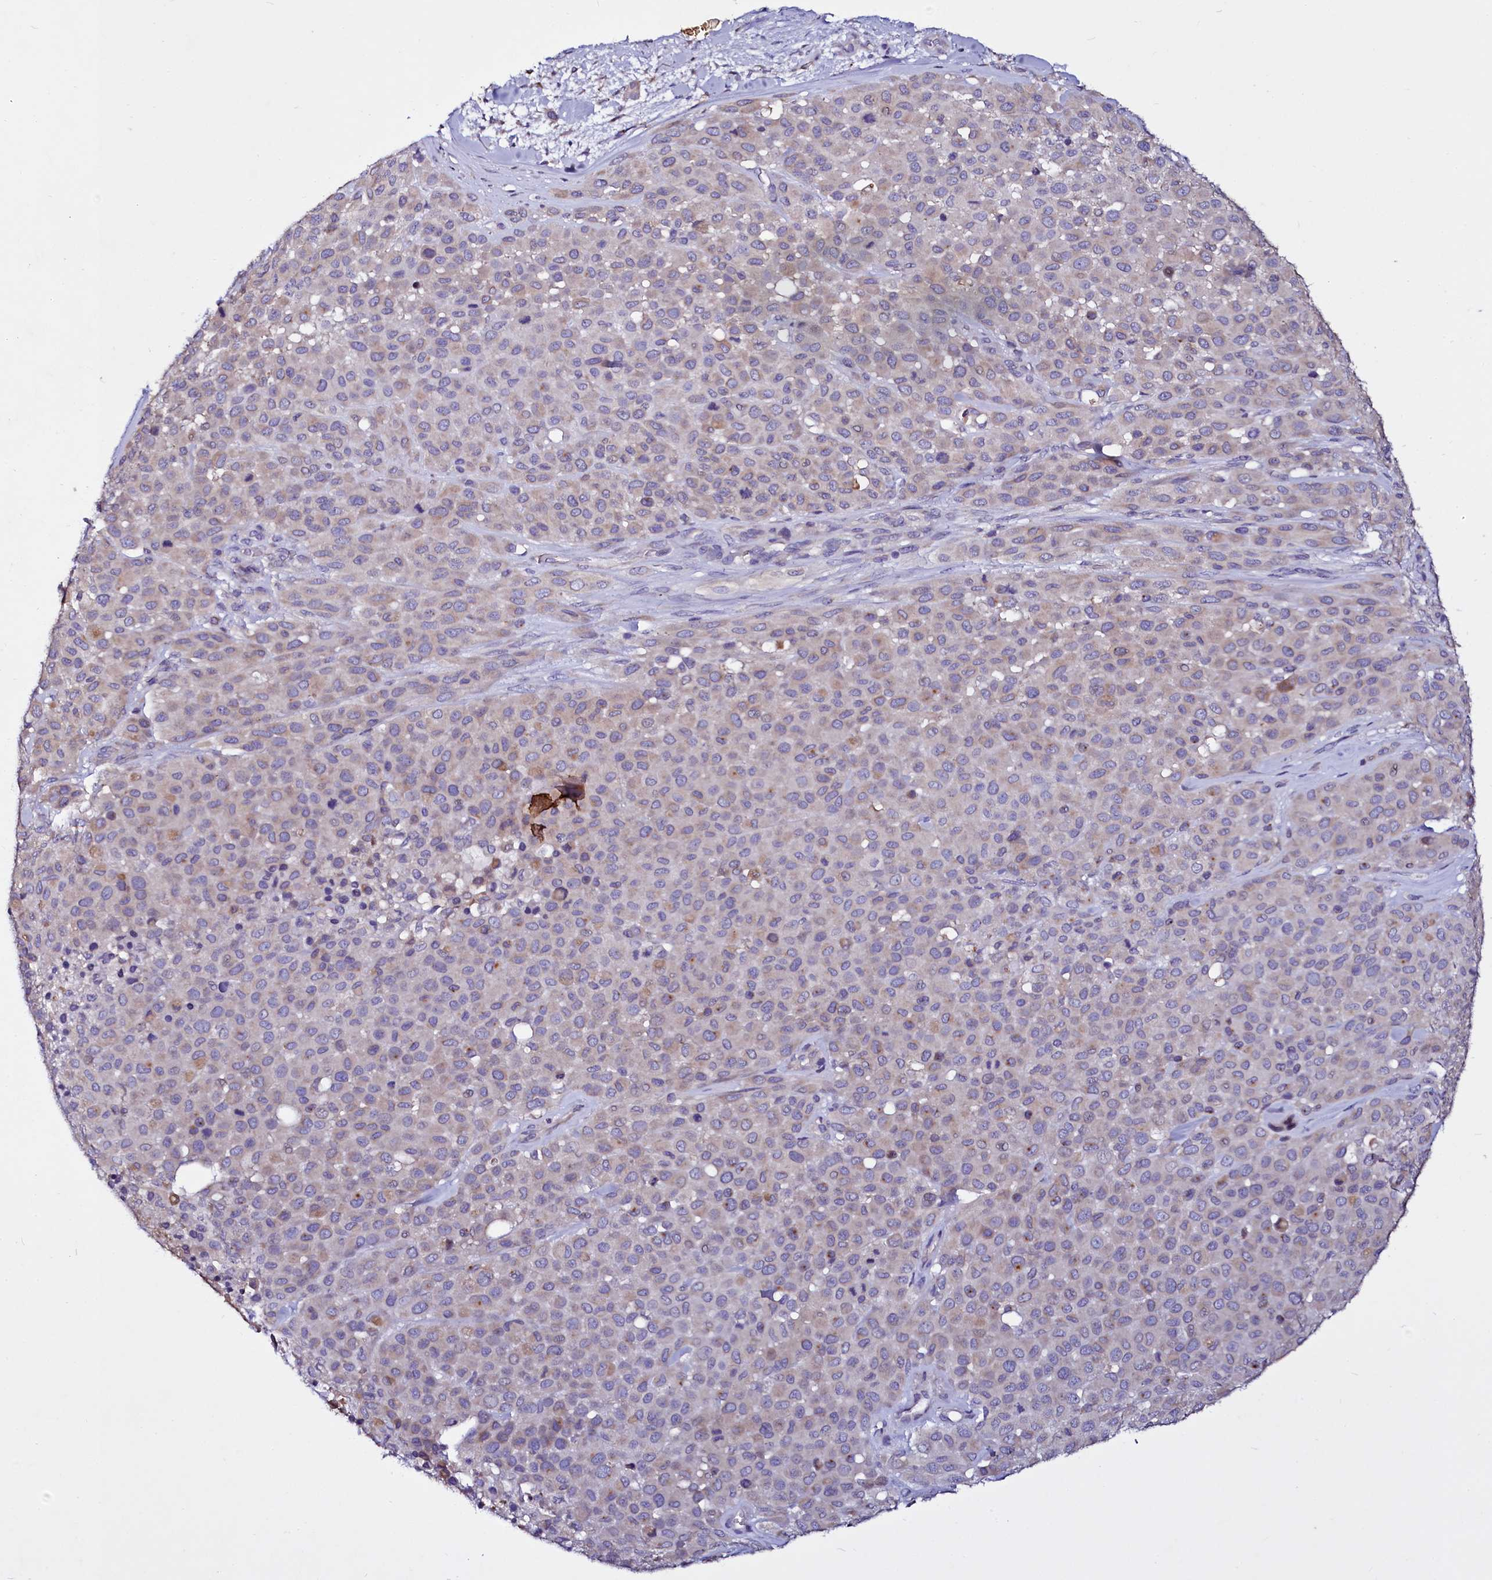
{"staining": {"intensity": "weak", "quantity": "<25%", "location": "cytoplasmic/membranous"}, "tissue": "melanoma", "cell_type": "Tumor cells", "image_type": "cancer", "snomed": [{"axis": "morphology", "description": "Malignant melanoma, Metastatic site"}, {"axis": "topography", "description": "Skin"}], "caption": "This is an IHC photomicrograph of melanoma. There is no staining in tumor cells.", "gene": "SELENOT", "patient": {"sex": "female", "age": 81}}